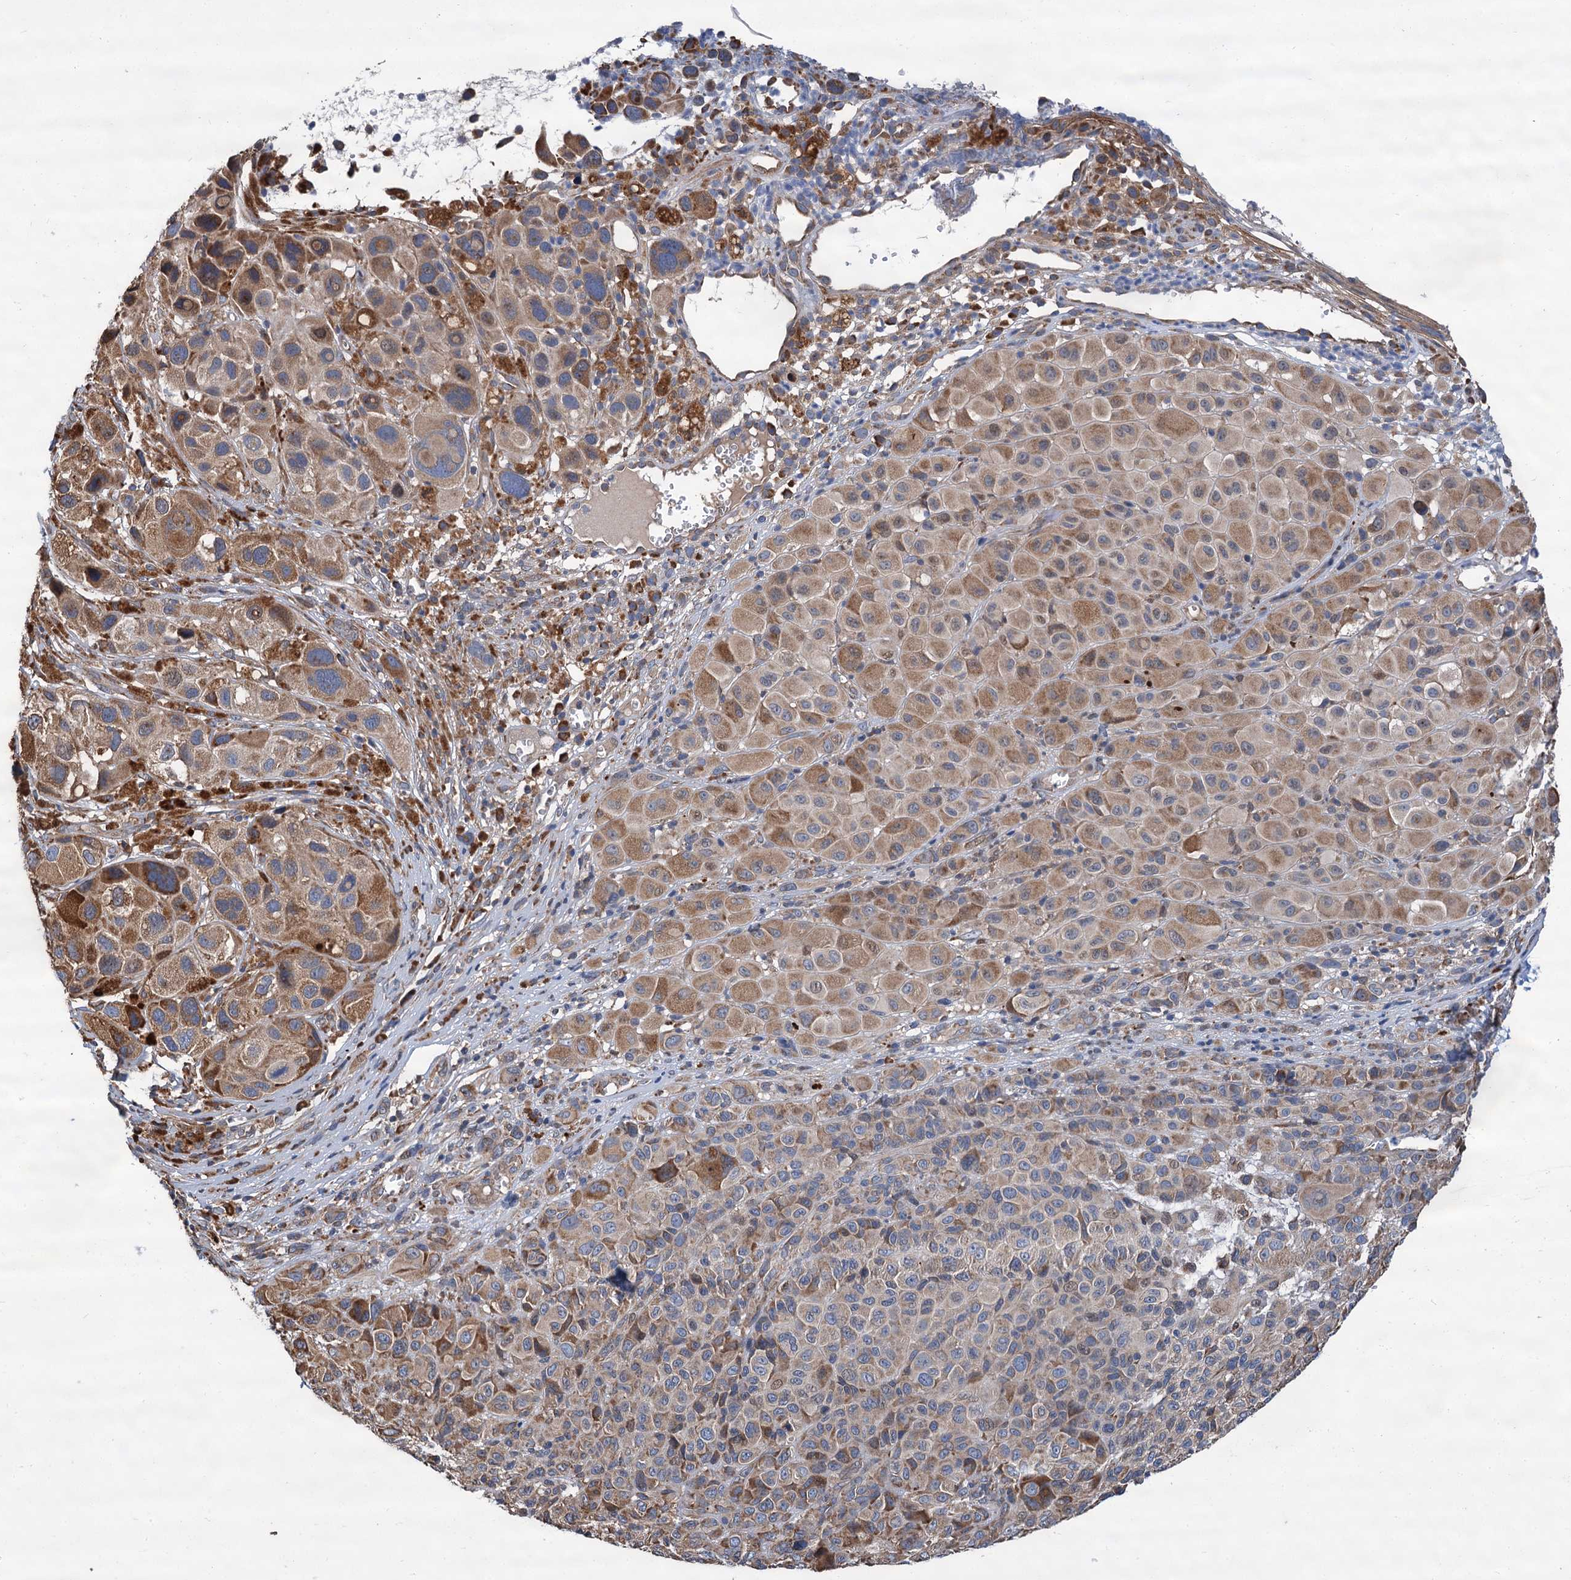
{"staining": {"intensity": "moderate", "quantity": "25%-75%", "location": "cytoplasmic/membranous"}, "tissue": "melanoma", "cell_type": "Tumor cells", "image_type": "cancer", "snomed": [{"axis": "morphology", "description": "Malignant melanoma, NOS"}, {"axis": "topography", "description": "Skin of trunk"}], "caption": "Protein expression analysis of human melanoma reveals moderate cytoplasmic/membranous positivity in about 25%-75% of tumor cells.", "gene": "LINS1", "patient": {"sex": "male", "age": 71}}